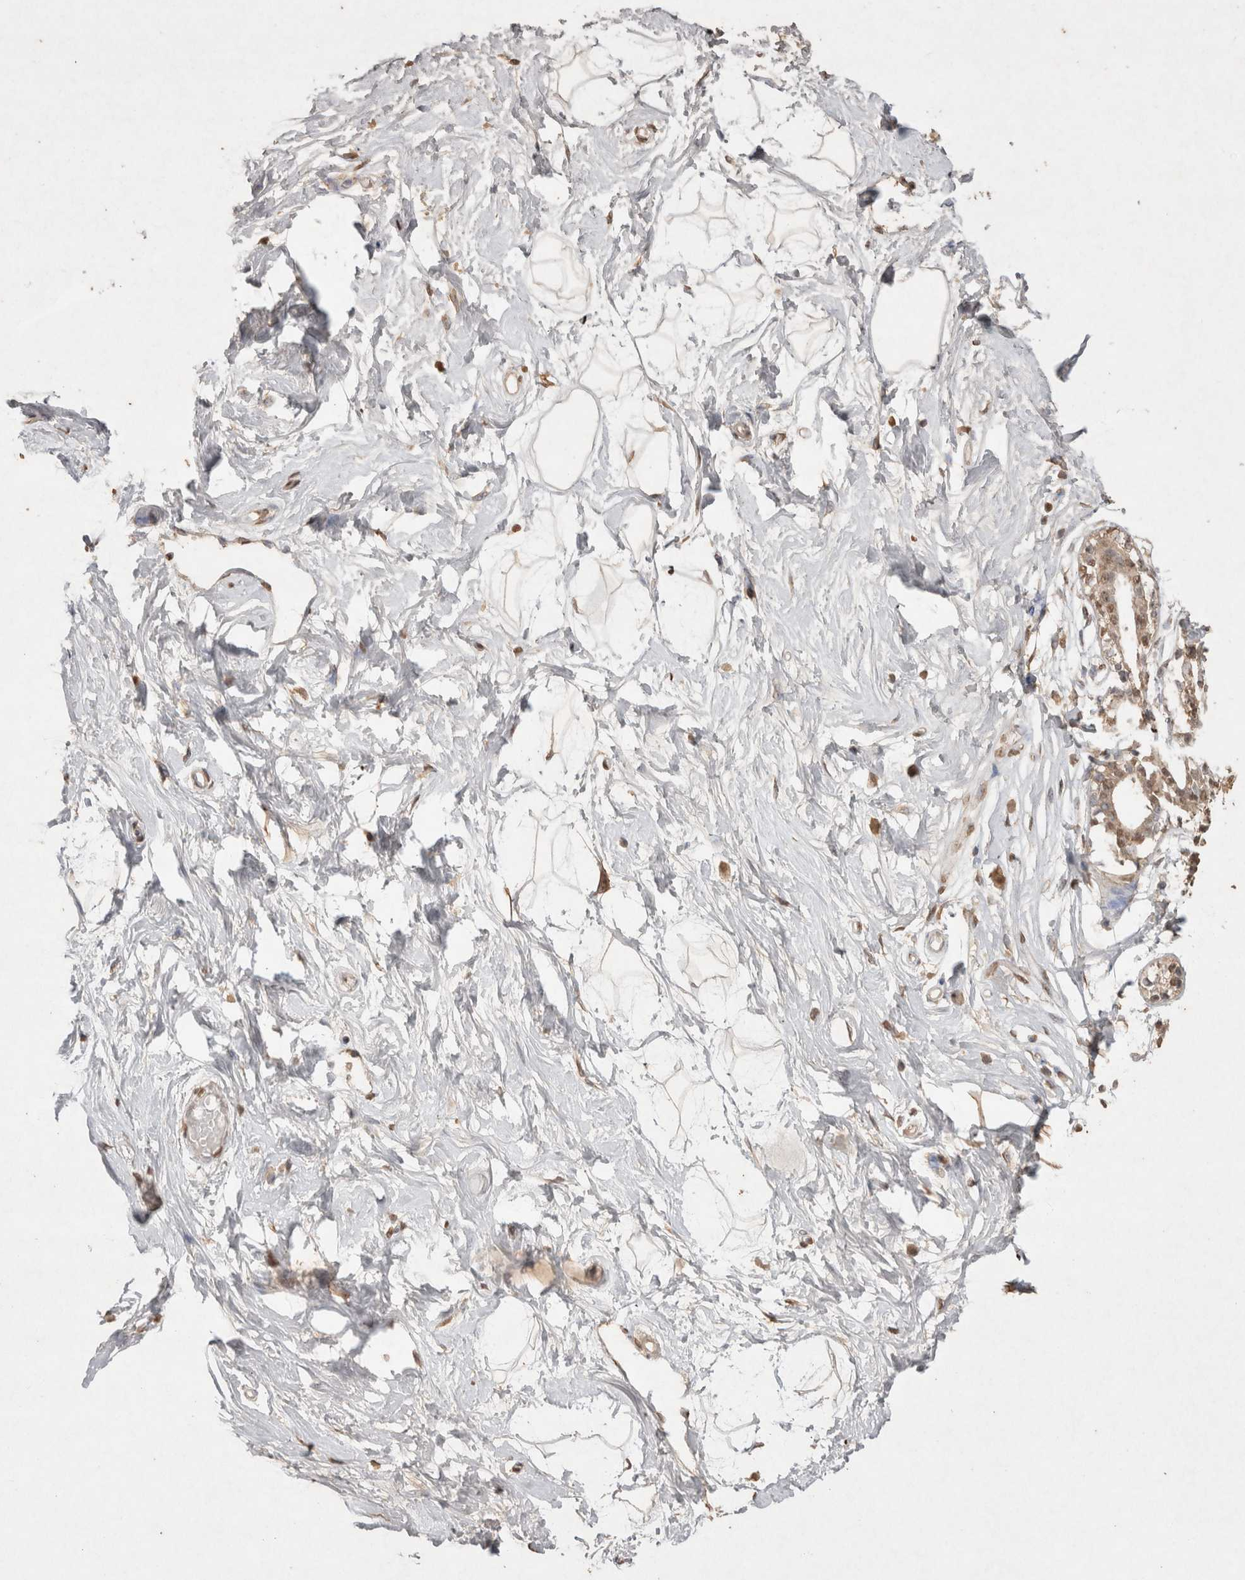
{"staining": {"intensity": "weak", "quantity": "25%-75%", "location": "cytoplasmic/membranous"}, "tissue": "breast", "cell_type": "Adipocytes", "image_type": "normal", "snomed": [{"axis": "morphology", "description": "Normal tissue, NOS"}, {"axis": "topography", "description": "Breast"}], "caption": "This is a histology image of IHC staining of unremarkable breast, which shows weak positivity in the cytoplasmic/membranous of adipocytes.", "gene": "MLX", "patient": {"sex": "female", "age": 45}}